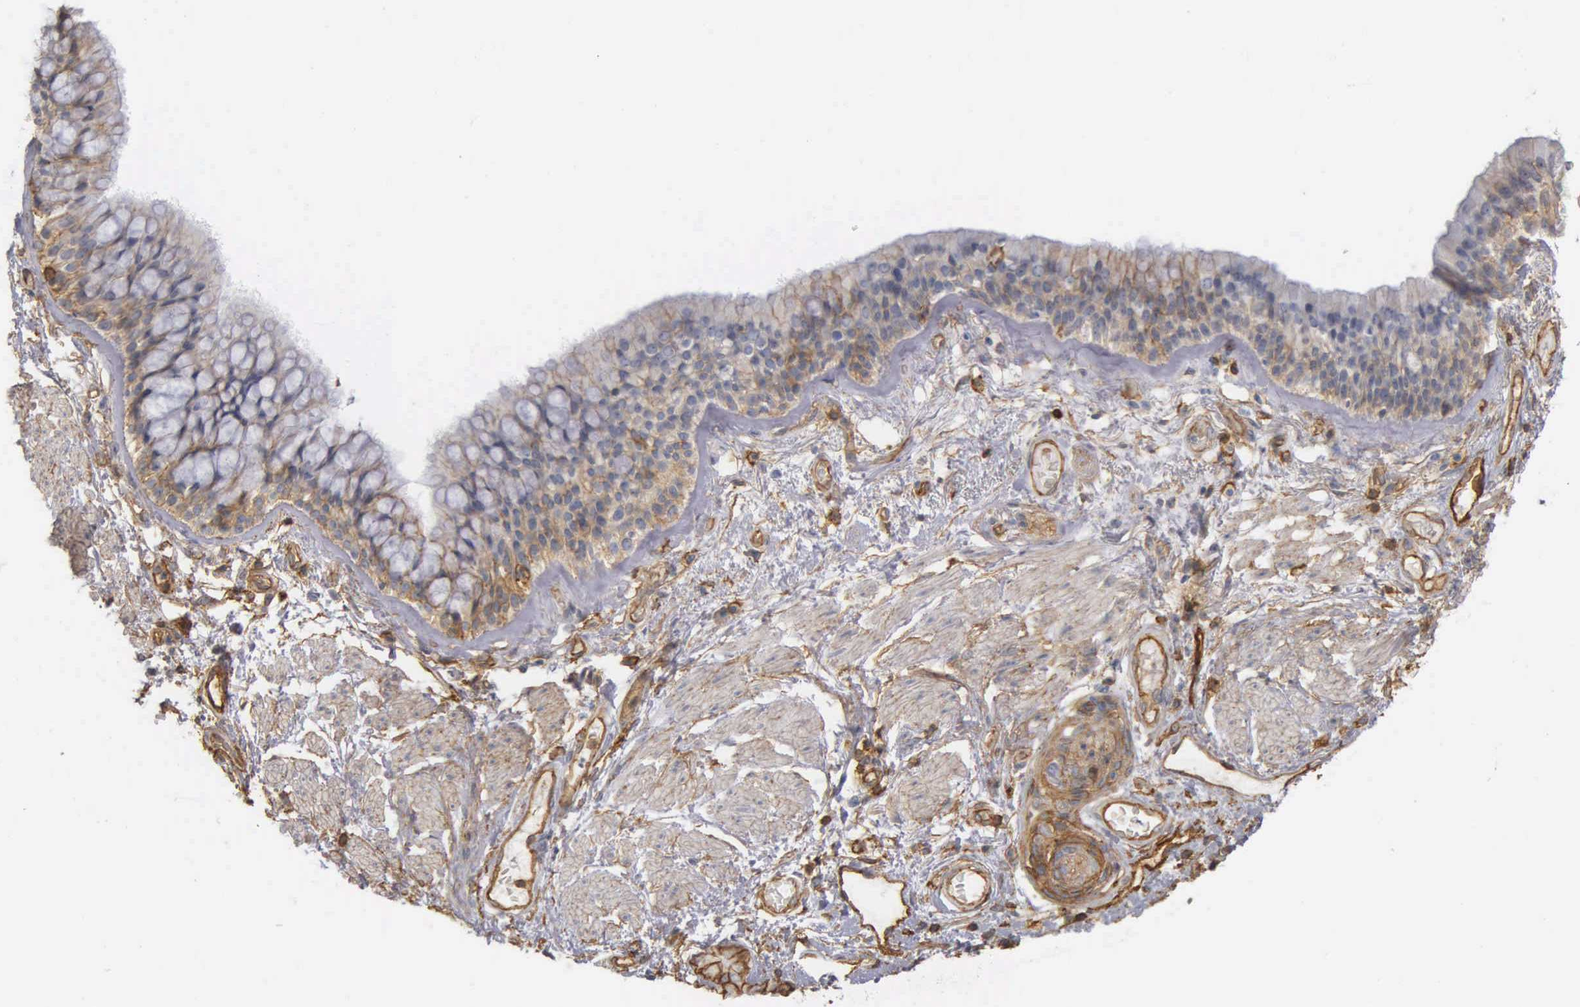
{"staining": {"intensity": "moderate", "quantity": "25%-75%", "location": "cytoplasmic/membranous"}, "tissue": "bronchus", "cell_type": "Respiratory epithelial cells", "image_type": "normal", "snomed": [{"axis": "morphology", "description": "Normal tissue, NOS"}, {"axis": "topography", "description": "Bronchus"}, {"axis": "topography", "description": "Lung"}], "caption": "High-power microscopy captured an immunohistochemistry image of normal bronchus, revealing moderate cytoplasmic/membranous positivity in about 25%-75% of respiratory epithelial cells. The protein is shown in brown color, while the nuclei are stained blue.", "gene": "CD99", "patient": {"sex": "female", "age": 57}}